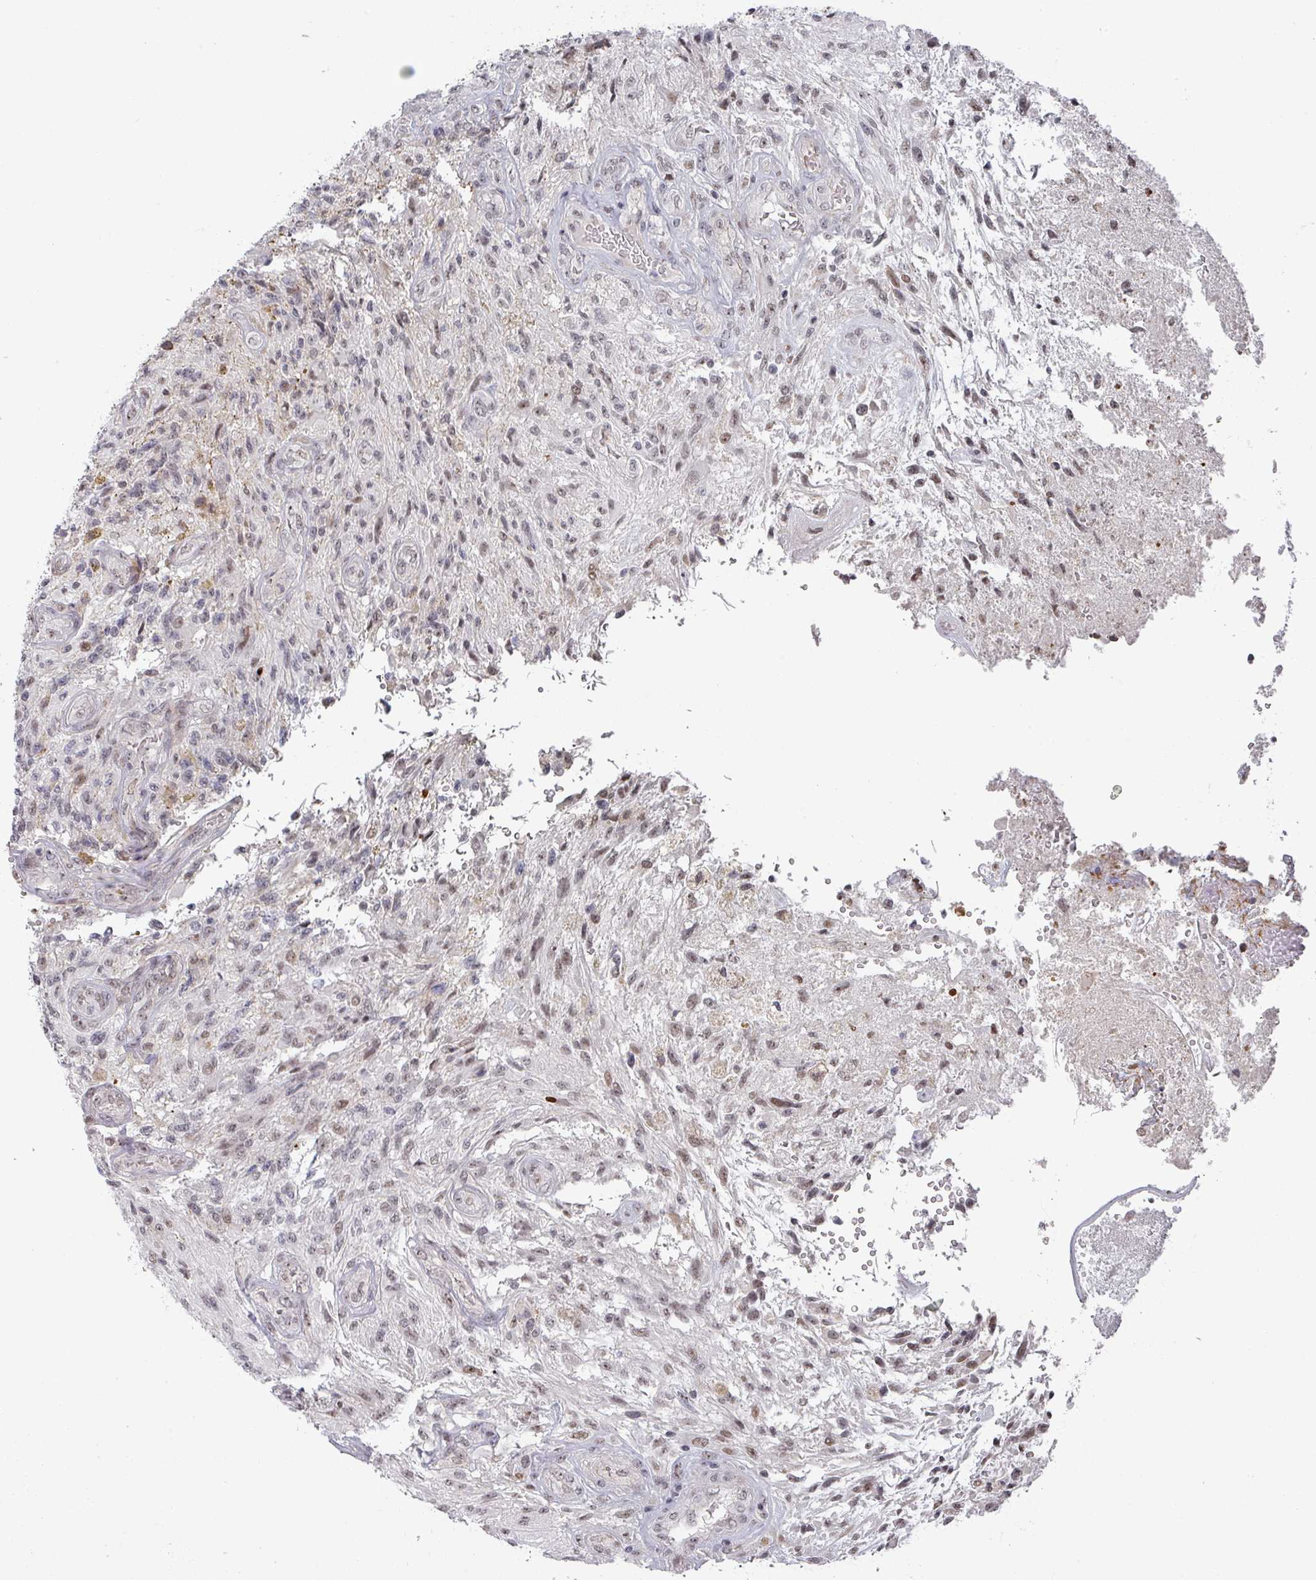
{"staining": {"intensity": "weak", "quantity": ">75%", "location": "nuclear"}, "tissue": "glioma", "cell_type": "Tumor cells", "image_type": "cancer", "snomed": [{"axis": "morphology", "description": "Glioma, malignant, High grade"}, {"axis": "topography", "description": "Brain"}], "caption": "Protein staining by immunohistochemistry (IHC) reveals weak nuclear expression in approximately >75% of tumor cells in glioma. The staining is performed using DAB brown chromogen to label protein expression. The nuclei are counter-stained blue using hematoxylin.", "gene": "ZNF654", "patient": {"sex": "male", "age": 56}}